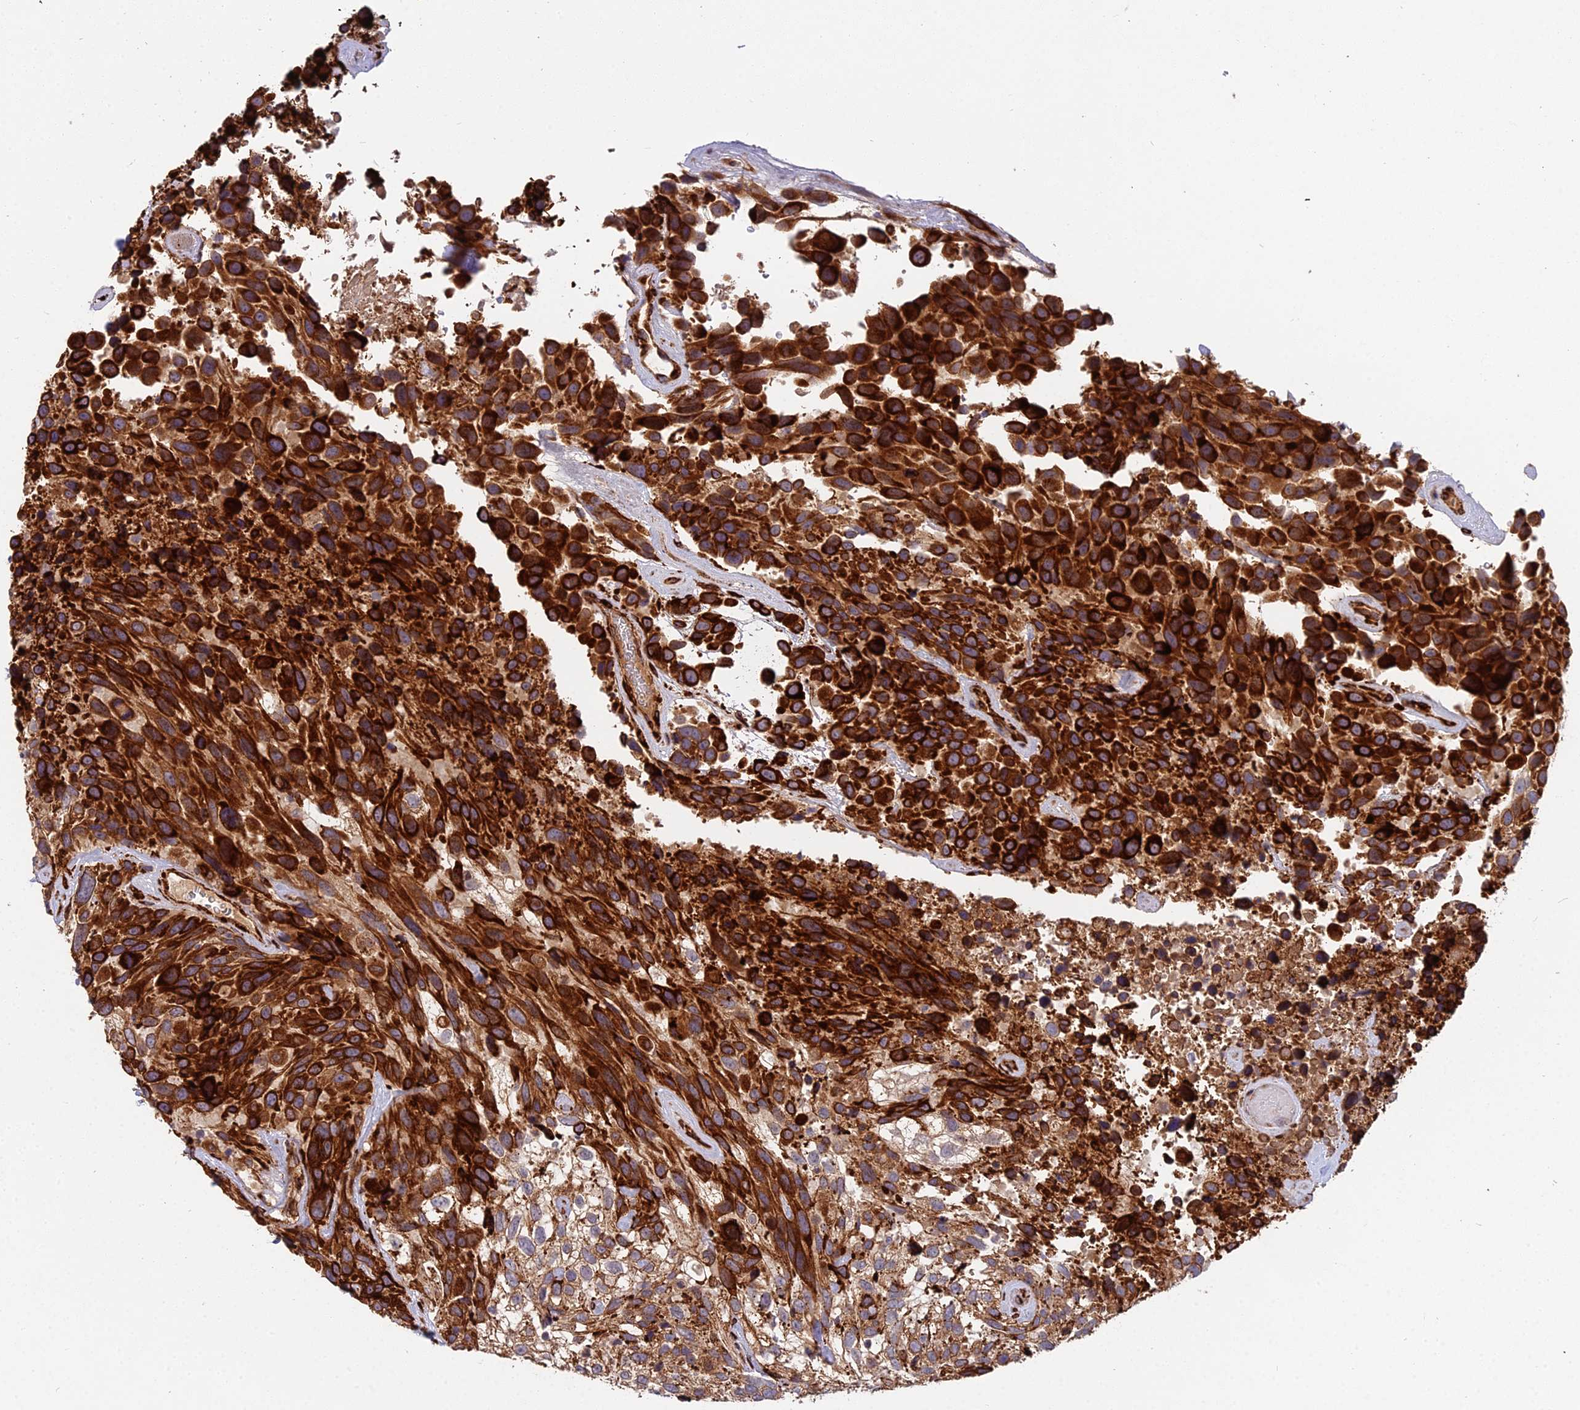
{"staining": {"intensity": "strong", "quantity": ">75%", "location": "cytoplasmic/membranous"}, "tissue": "urothelial cancer", "cell_type": "Tumor cells", "image_type": "cancer", "snomed": [{"axis": "morphology", "description": "Urothelial carcinoma, High grade"}, {"axis": "topography", "description": "Urinary bladder"}], "caption": "The micrograph demonstrates a brown stain indicating the presence of a protein in the cytoplasmic/membranous of tumor cells in high-grade urothelial carcinoma. Nuclei are stained in blue.", "gene": "NDUFAF7", "patient": {"sex": "female", "age": 70}}